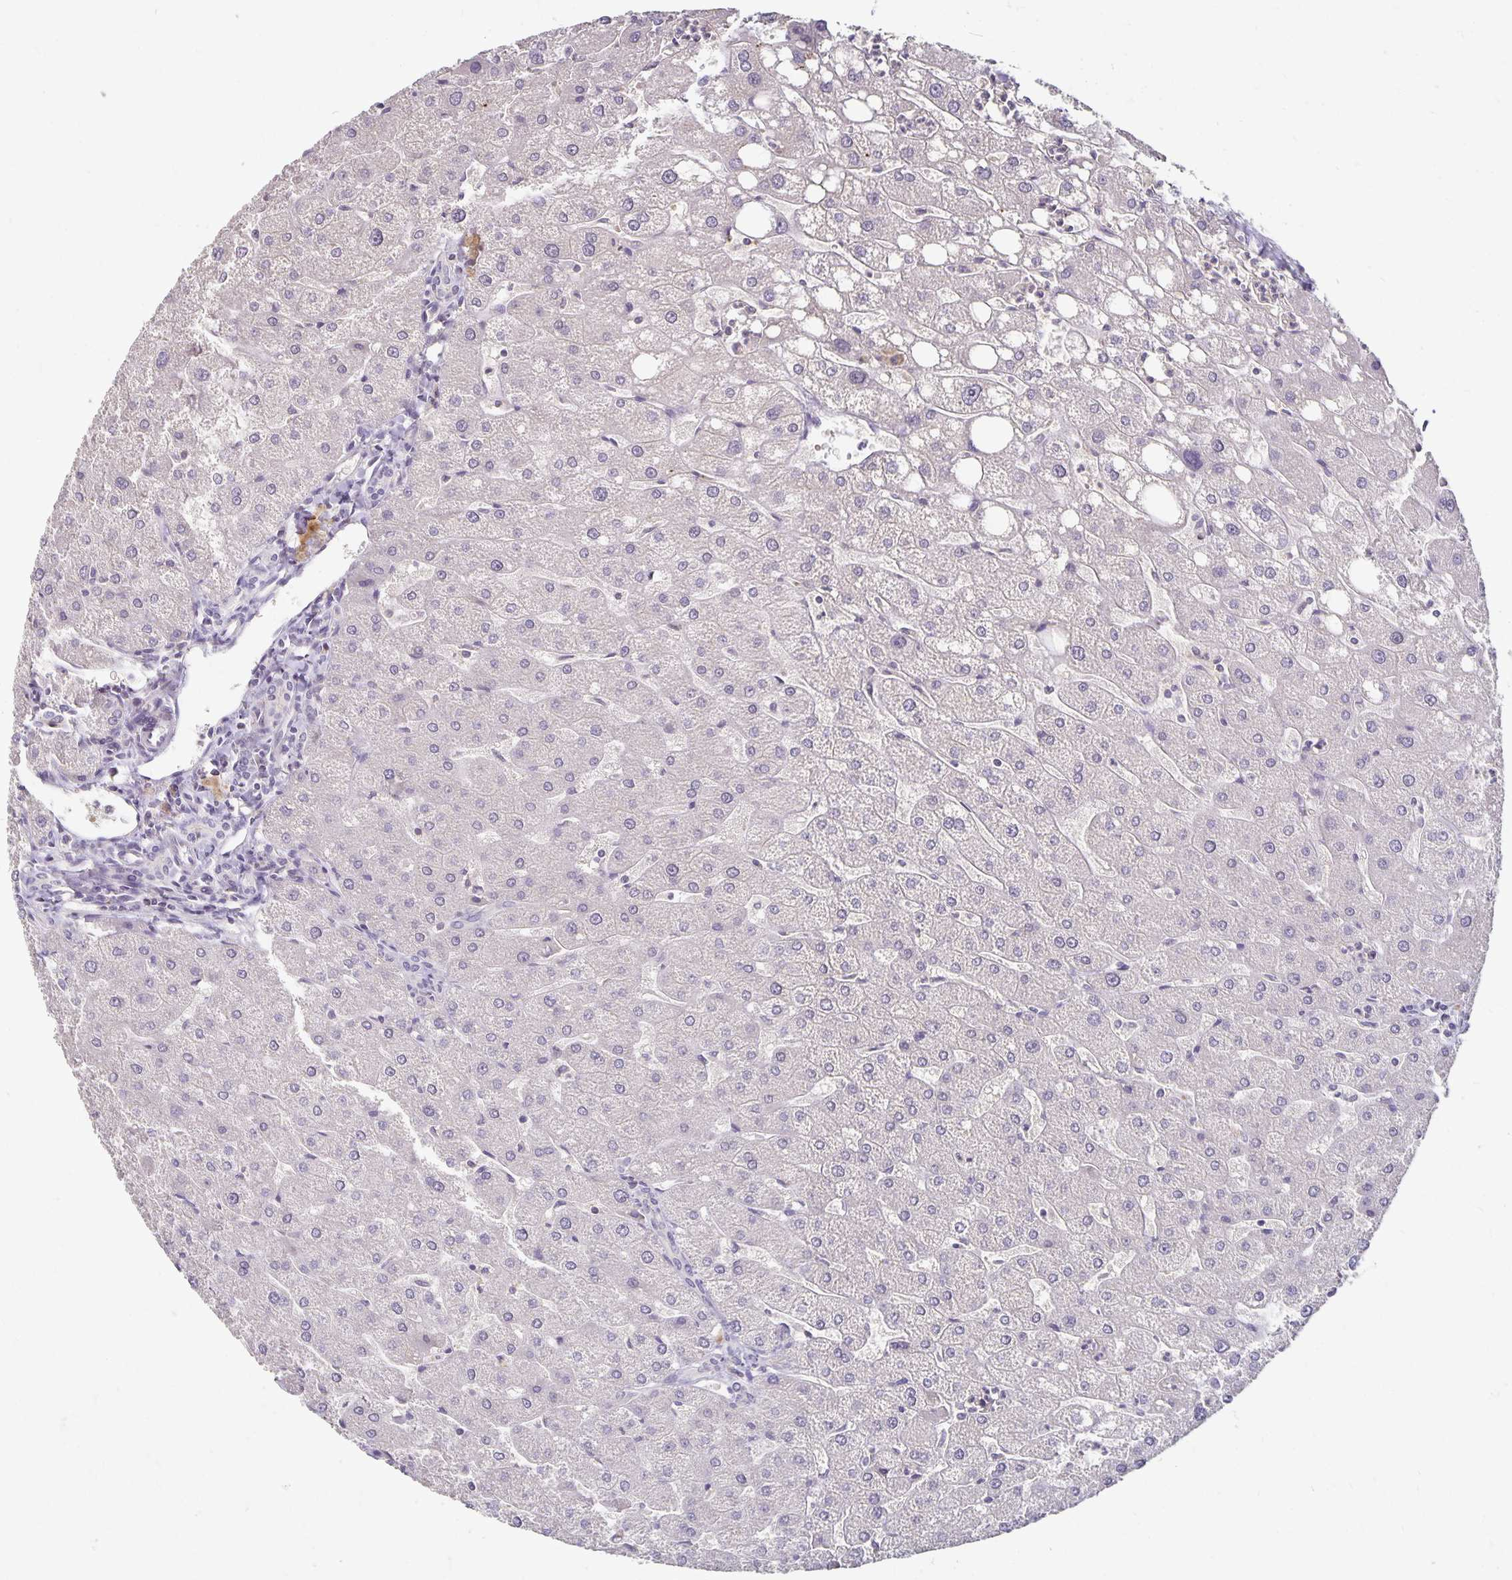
{"staining": {"intensity": "negative", "quantity": "none", "location": "none"}, "tissue": "liver", "cell_type": "Cholangiocytes", "image_type": "normal", "snomed": [{"axis": "morphology", "description": "Normal tissue, NOS"}, {"axis": "topography", "description": "Liver"}], "caption": "Cholangiocytes are negative for protein expression in benign human liver. (DAB immunohistochemistry with hematoxylin counter stain).", "gene": "CST6", "patient": {"sex": "male", "age": 67}}